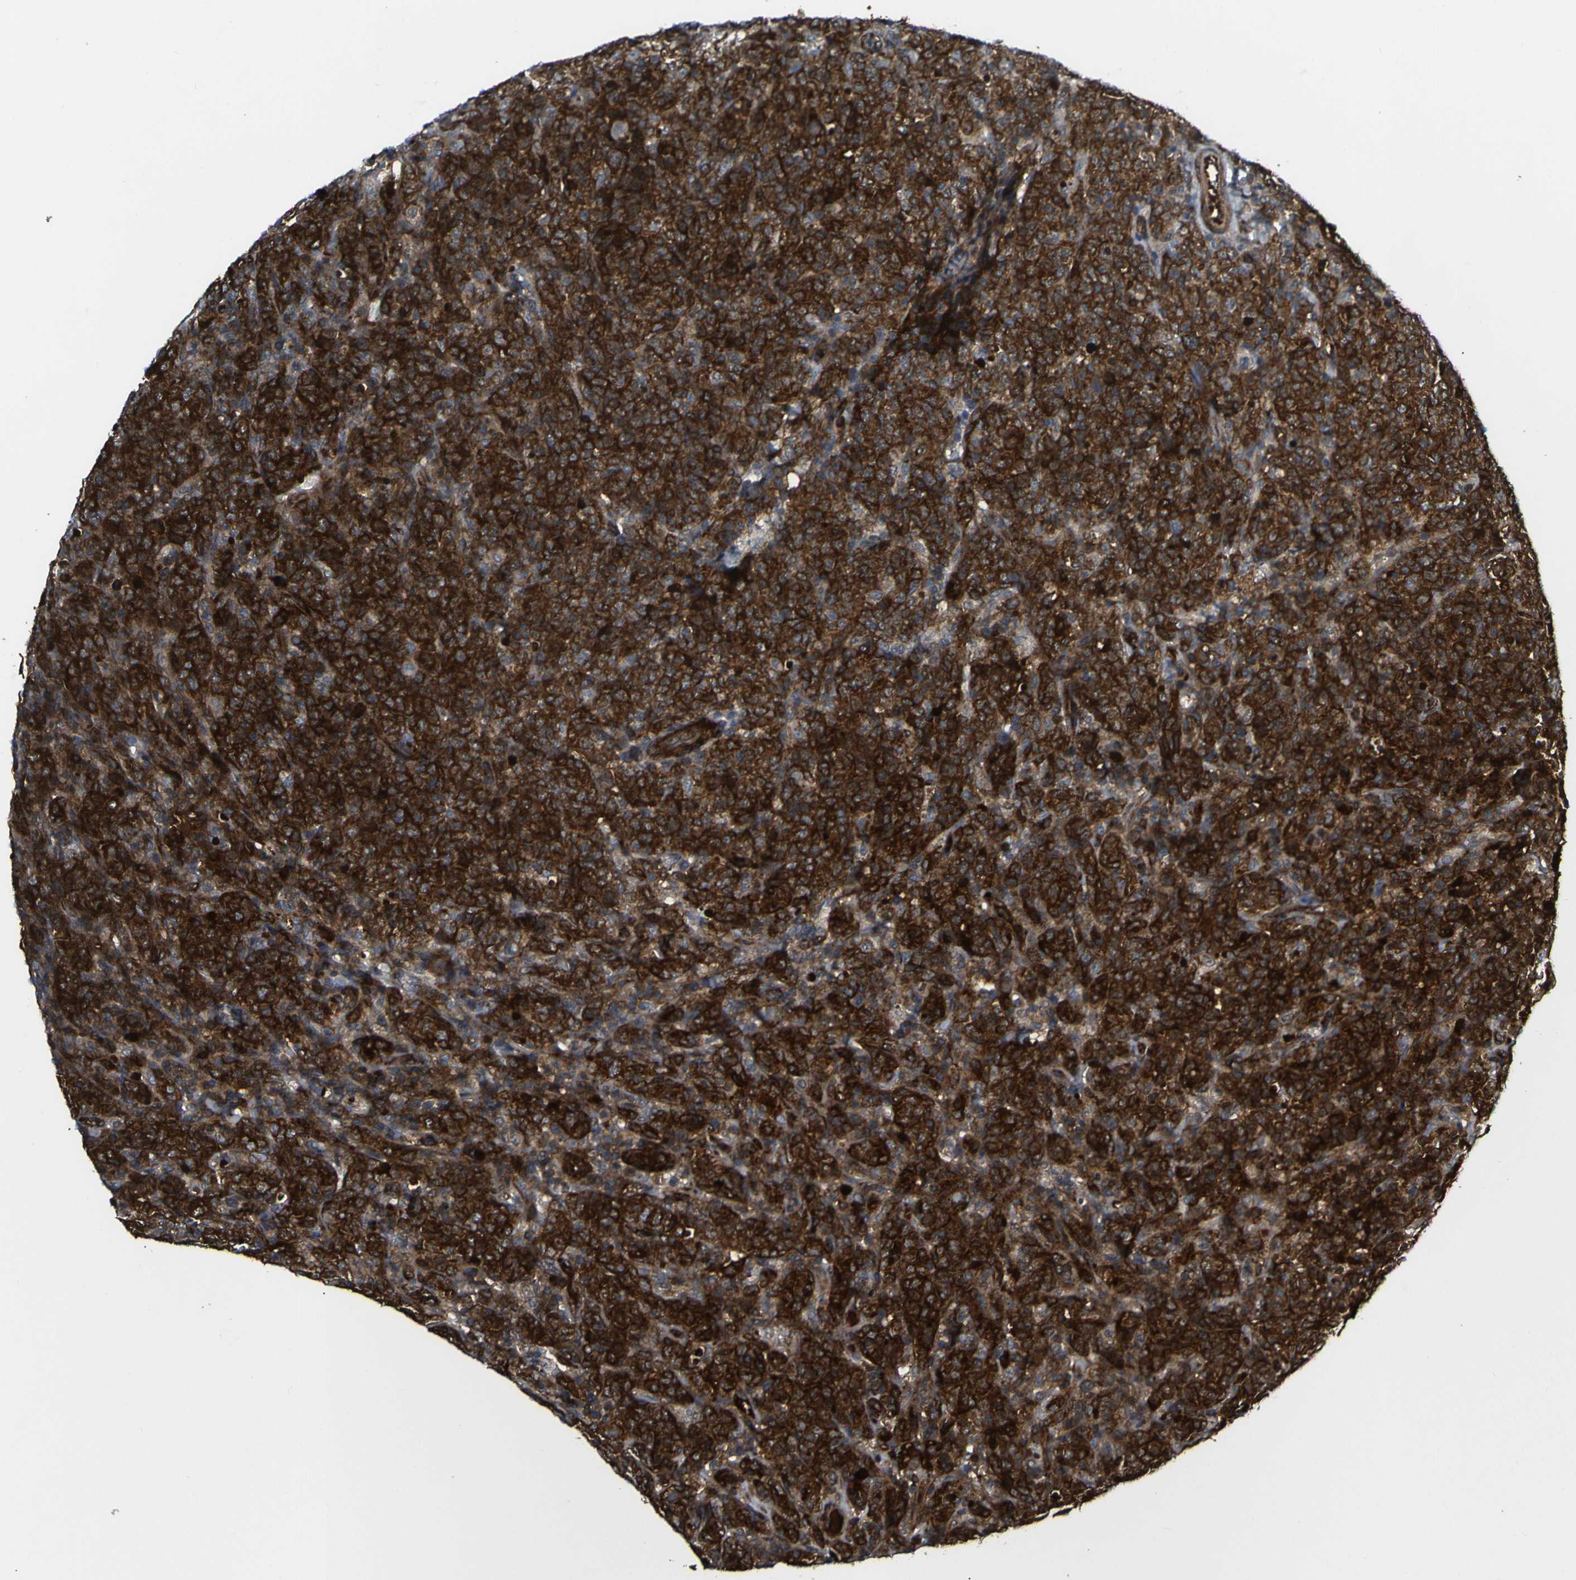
{"staining": {"intensity": "strong", "quantity": ">75%", "location": "cytoplasmic/membranous"}, "tissue": "lymphoma", "cell_type": "Tumor cells", "image_type": "cancer", "snomed": [{"axis": "morphology", "description": "Malignant lymphoma, non-Hodgkin's type, High grade"}, {"axis": "topography", "description": "Tonsil"}], "caption": "Strong cytoplasmic/membranous protein staining is appreciated in approximately >75% of tumor cells in lymphoma. The protein is shown in brown color, while the nuclei are stained blue.", "gene": "ECE1", "patient": {"sex": "female", "age": 36}}